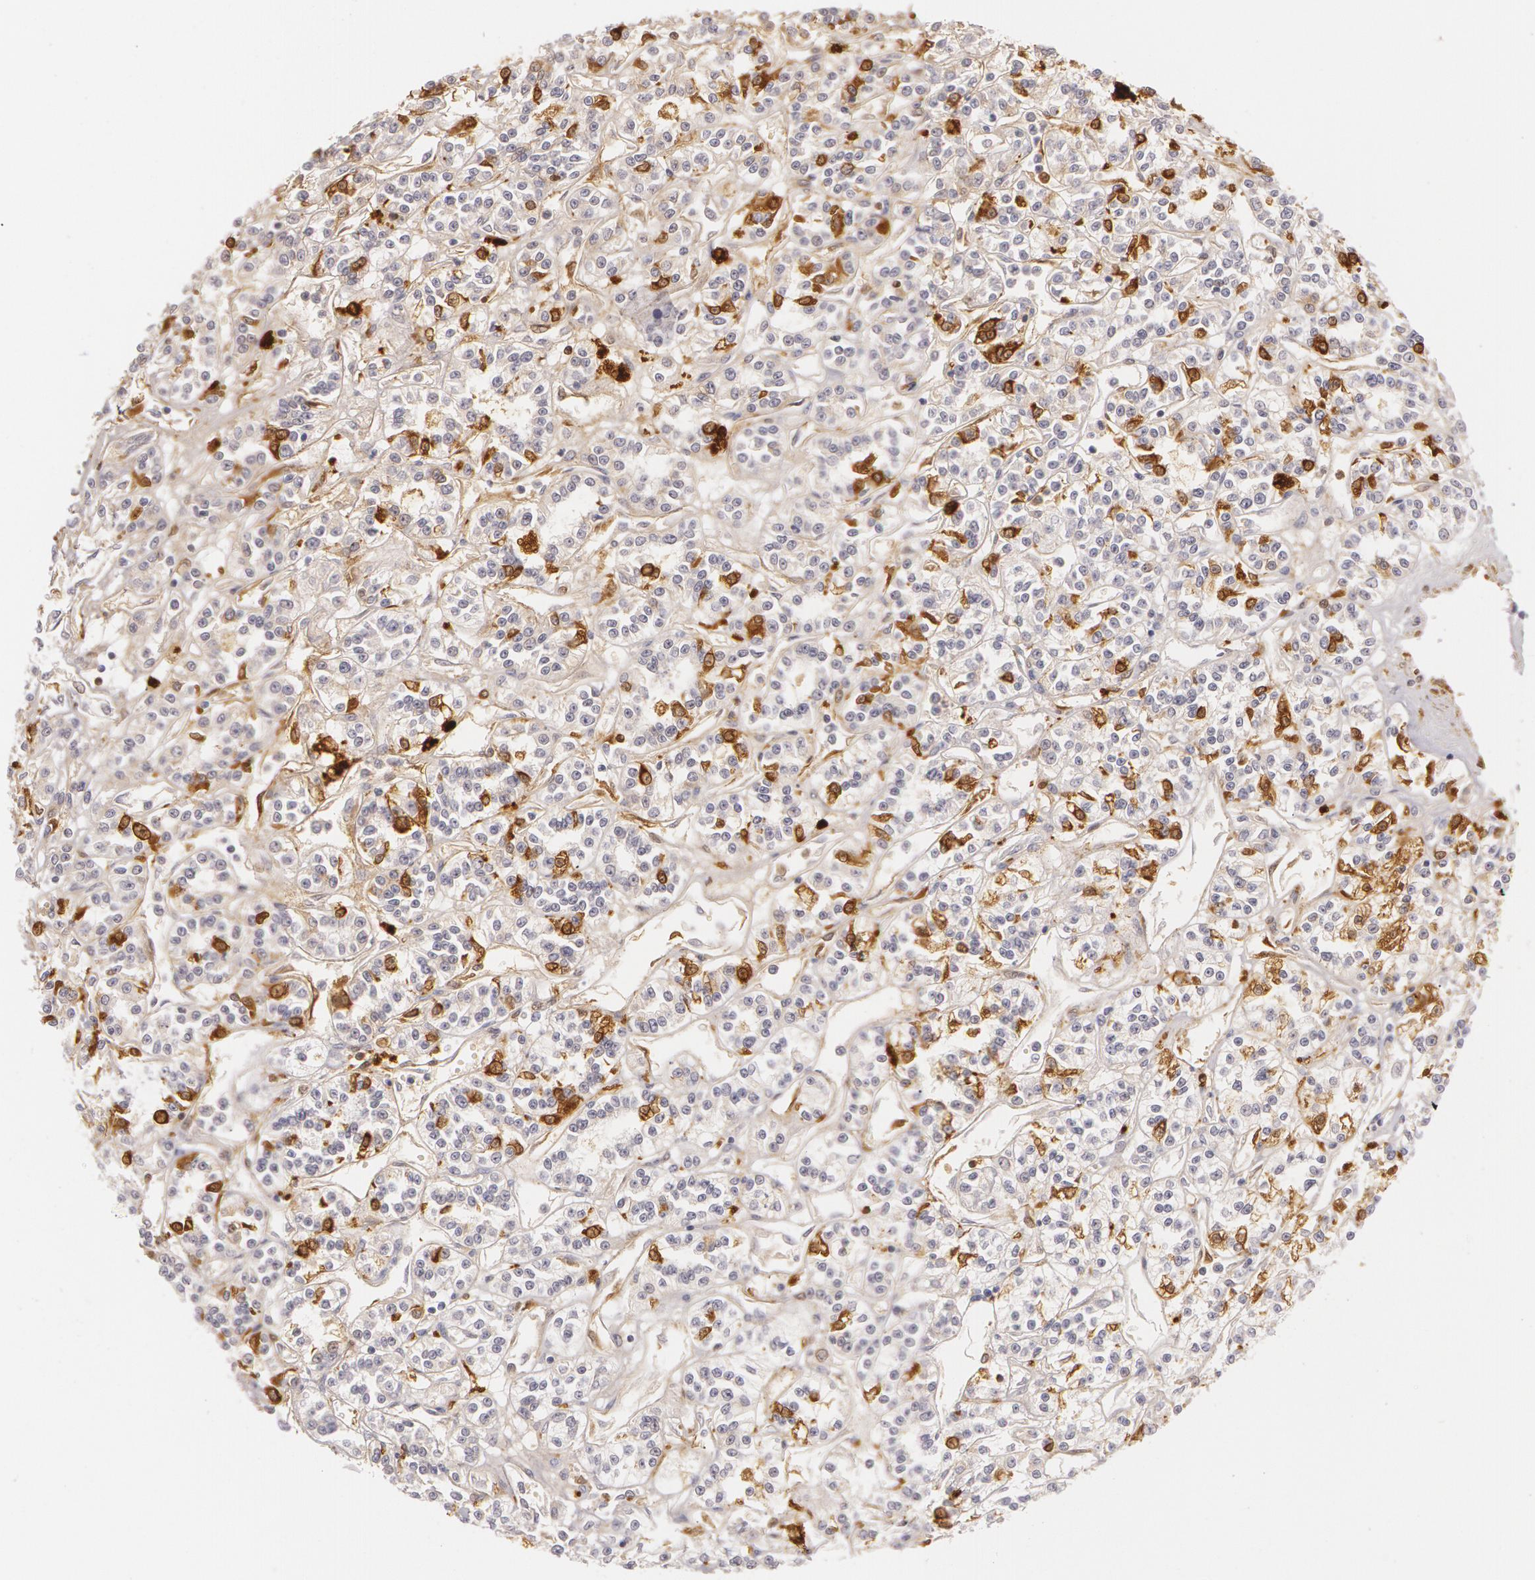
{"staining": {"intensity": "moderate", "quantity": "25%-75%", "location": "cytoplasmic/membranous"}, "tissue": "renal cancer", "cell_type": "Tumor cells", "image_type": "cancer", "snomed": [{"axis": "morphology", "description": "Adenocarcinoma, NOS"}, {"axis": "topography", "description": "Kidney"}], "caption": "Protein expression analysis of renal cancer (adenocarcinoma) reveals moderate cytoplasmic/membranous staining in approximately 25%-75% of tumor cells. (DAB (3,3'-diaminobenzidine) IHC, brown staining for protein, blue staining for nuclei).", "gene": "LBP", "patient": {"sex": "female", "age": 76}}